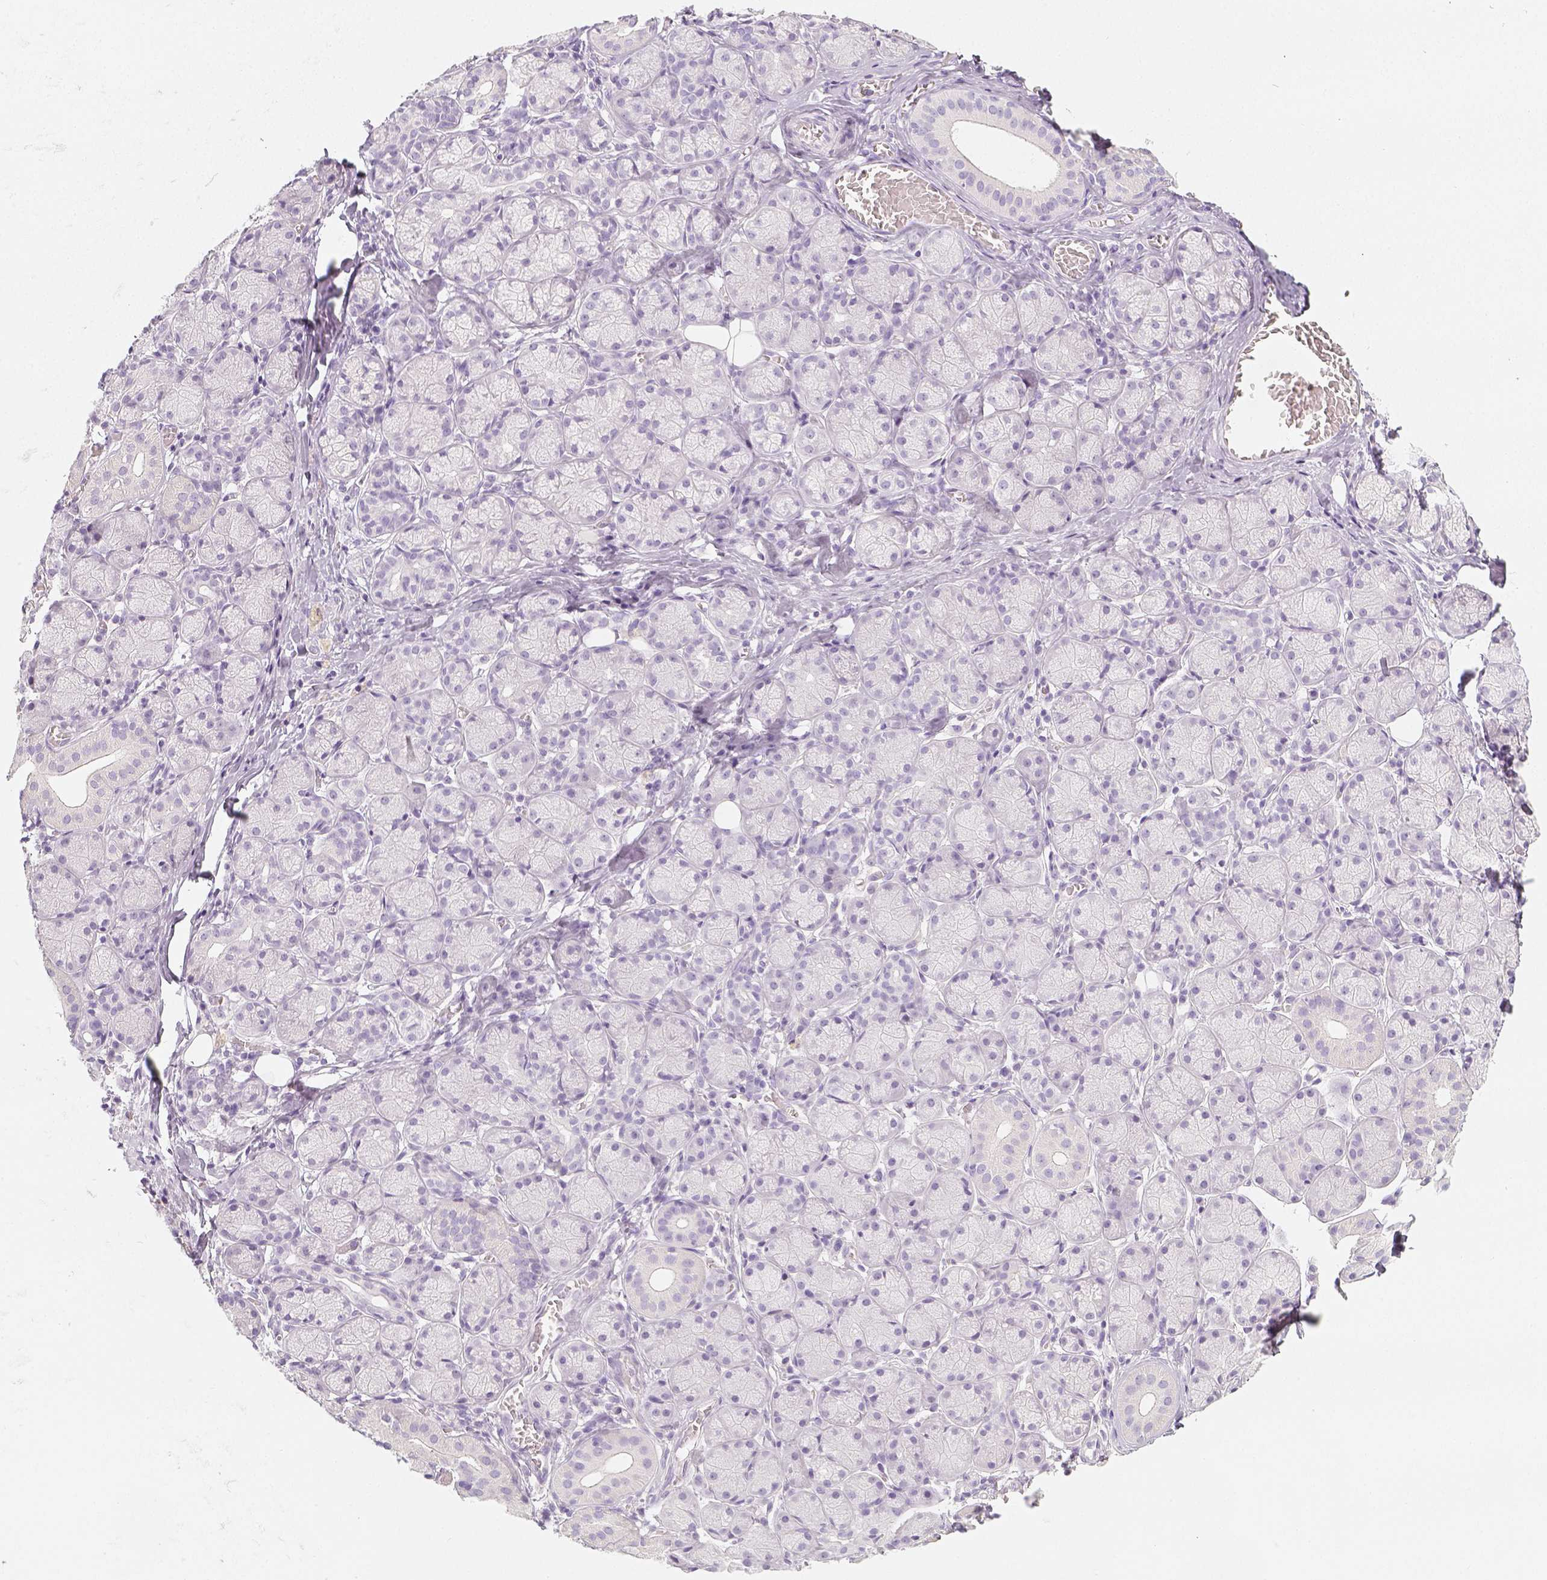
{"staining": {"intensity": "negative", "quantity": "none", "location": "none"}, "tissue": "salivary gland", "cell_type": "Glandular cells", "image_type": "normal", "snomed": [{"axis": "morphology", "description": "Normal tissue, NOS"}, {"axis": "topography", "description": "Salivary gland"}, {"axis": "topography", "description": "Peripheral nerve tissue"}], "caption": "This is an immunohistochemistry photomicrograph of normal human salivary gland. There is no positivity in glandular cells.", "gene": "NECAB2", "patient": {"sex": "female", "age": 24}}